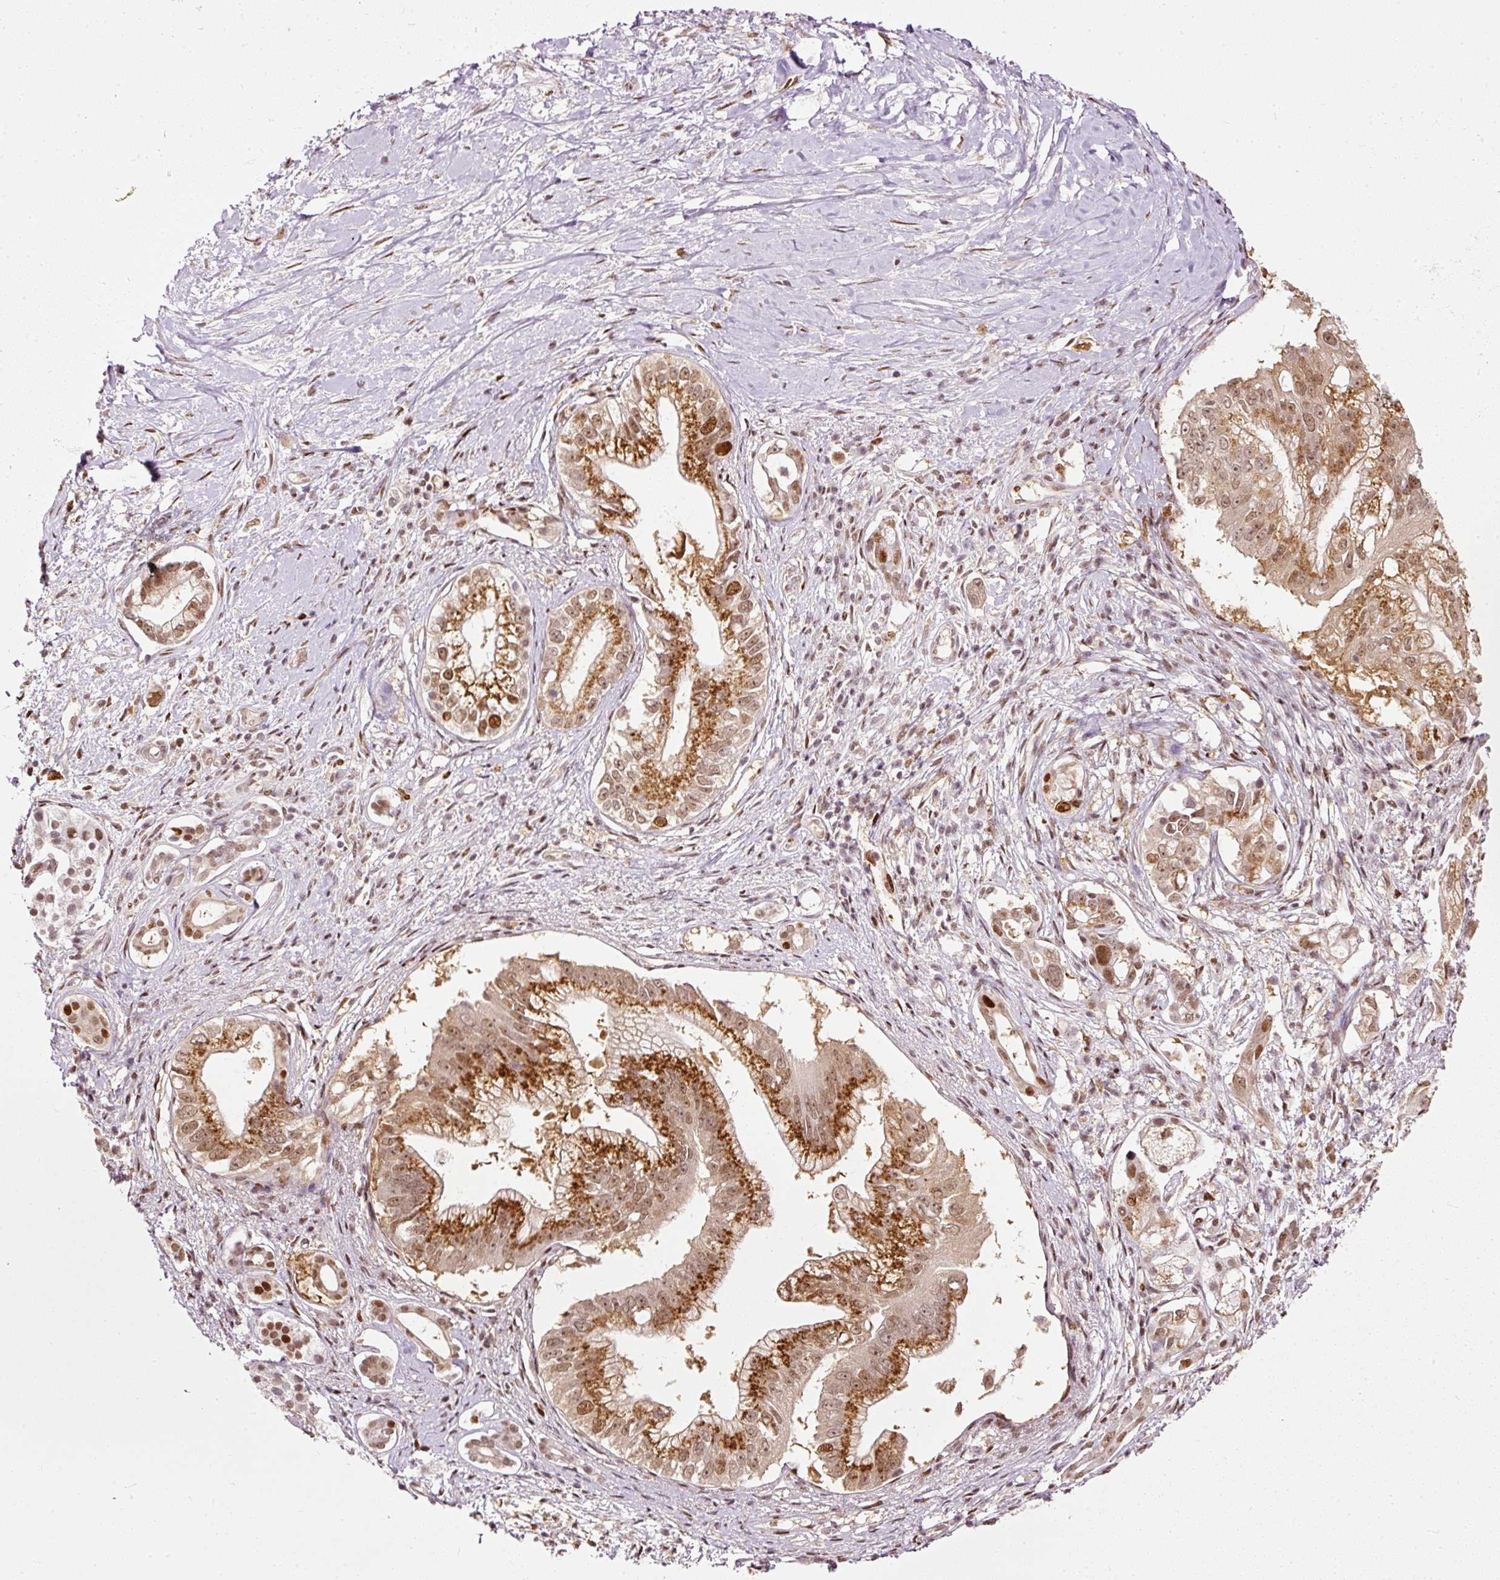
{"staining": {"intensity": "strong", "quantity": ">75%", "location": "cytoplasmic/membranous,nuclear"}, "tissue": "pancreatic cancer", "cell_type": "Tumor cells", "image_type": "cancer", "snomed": [{"axis": "morphology", "description": "Adenocarcinoma, NOS"}, {"axis": "topography", "description": "Pancreas"}], "caption": "Human pancreatic cancer stained for a protein (brown) exhibits strong cytoplasmic/membranous and nuclear positive expression in approximately >75% of tumor cells.", "gene": "ZNF778", "patient": {"sex": "male", "age": 70}}